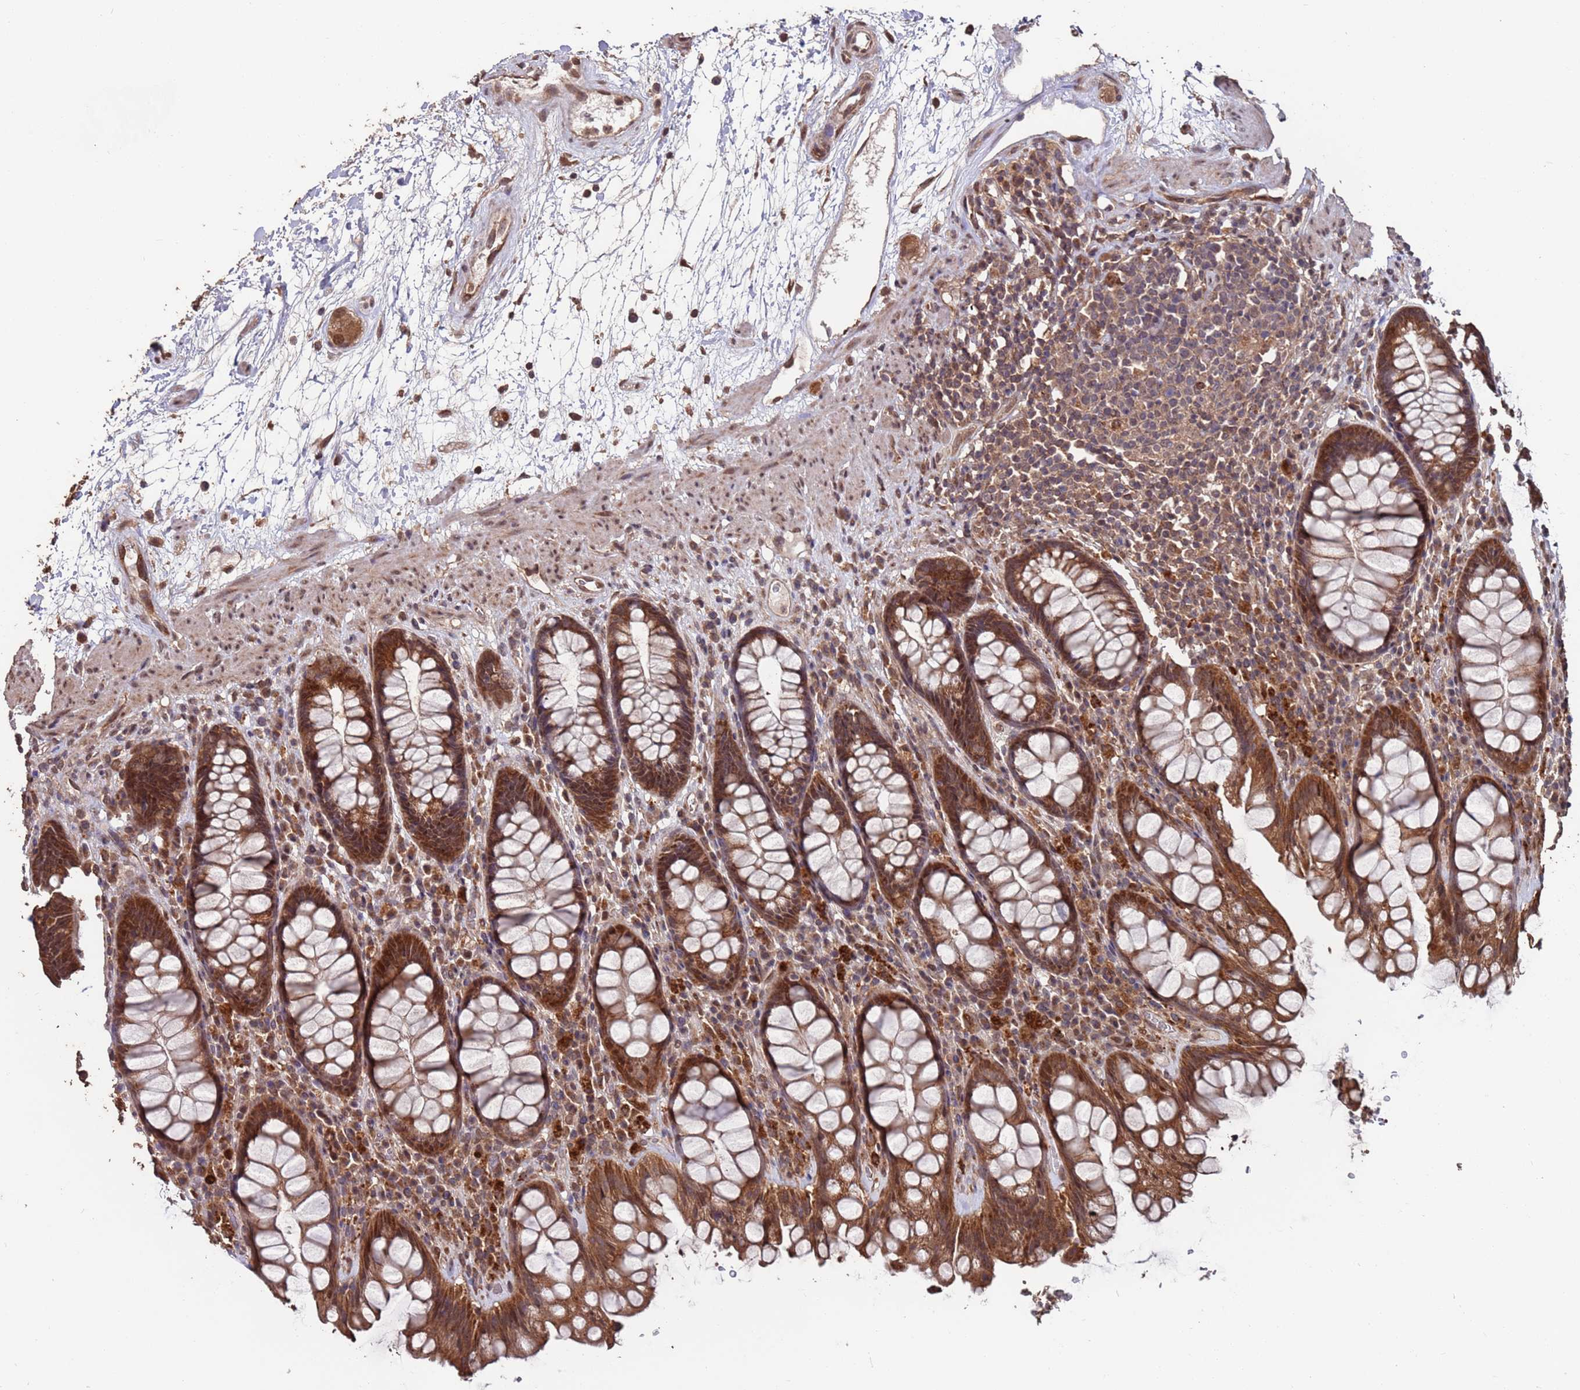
{"staining": {"intensity": "strong", "quantity": ">75%", "location": "cytoplasmic/membranous,nuclear"}, "tissue": "rectum", "cell_type": "Glandular cells", "image_type": "normal", "snomed": [{"axis": "morphology", "description": "Normal tissue, NOS"}, {"axis": "topography", "description": "Rectum"}], "caption": "High-power microscopy captured an IHC image of benign rectum, revealing strong cytoplasmic/membranous,nuclear staining in approximately >75% of glandular cells.", "gene": "PRR7", "patient": {"sex": "male", "age": 64}}